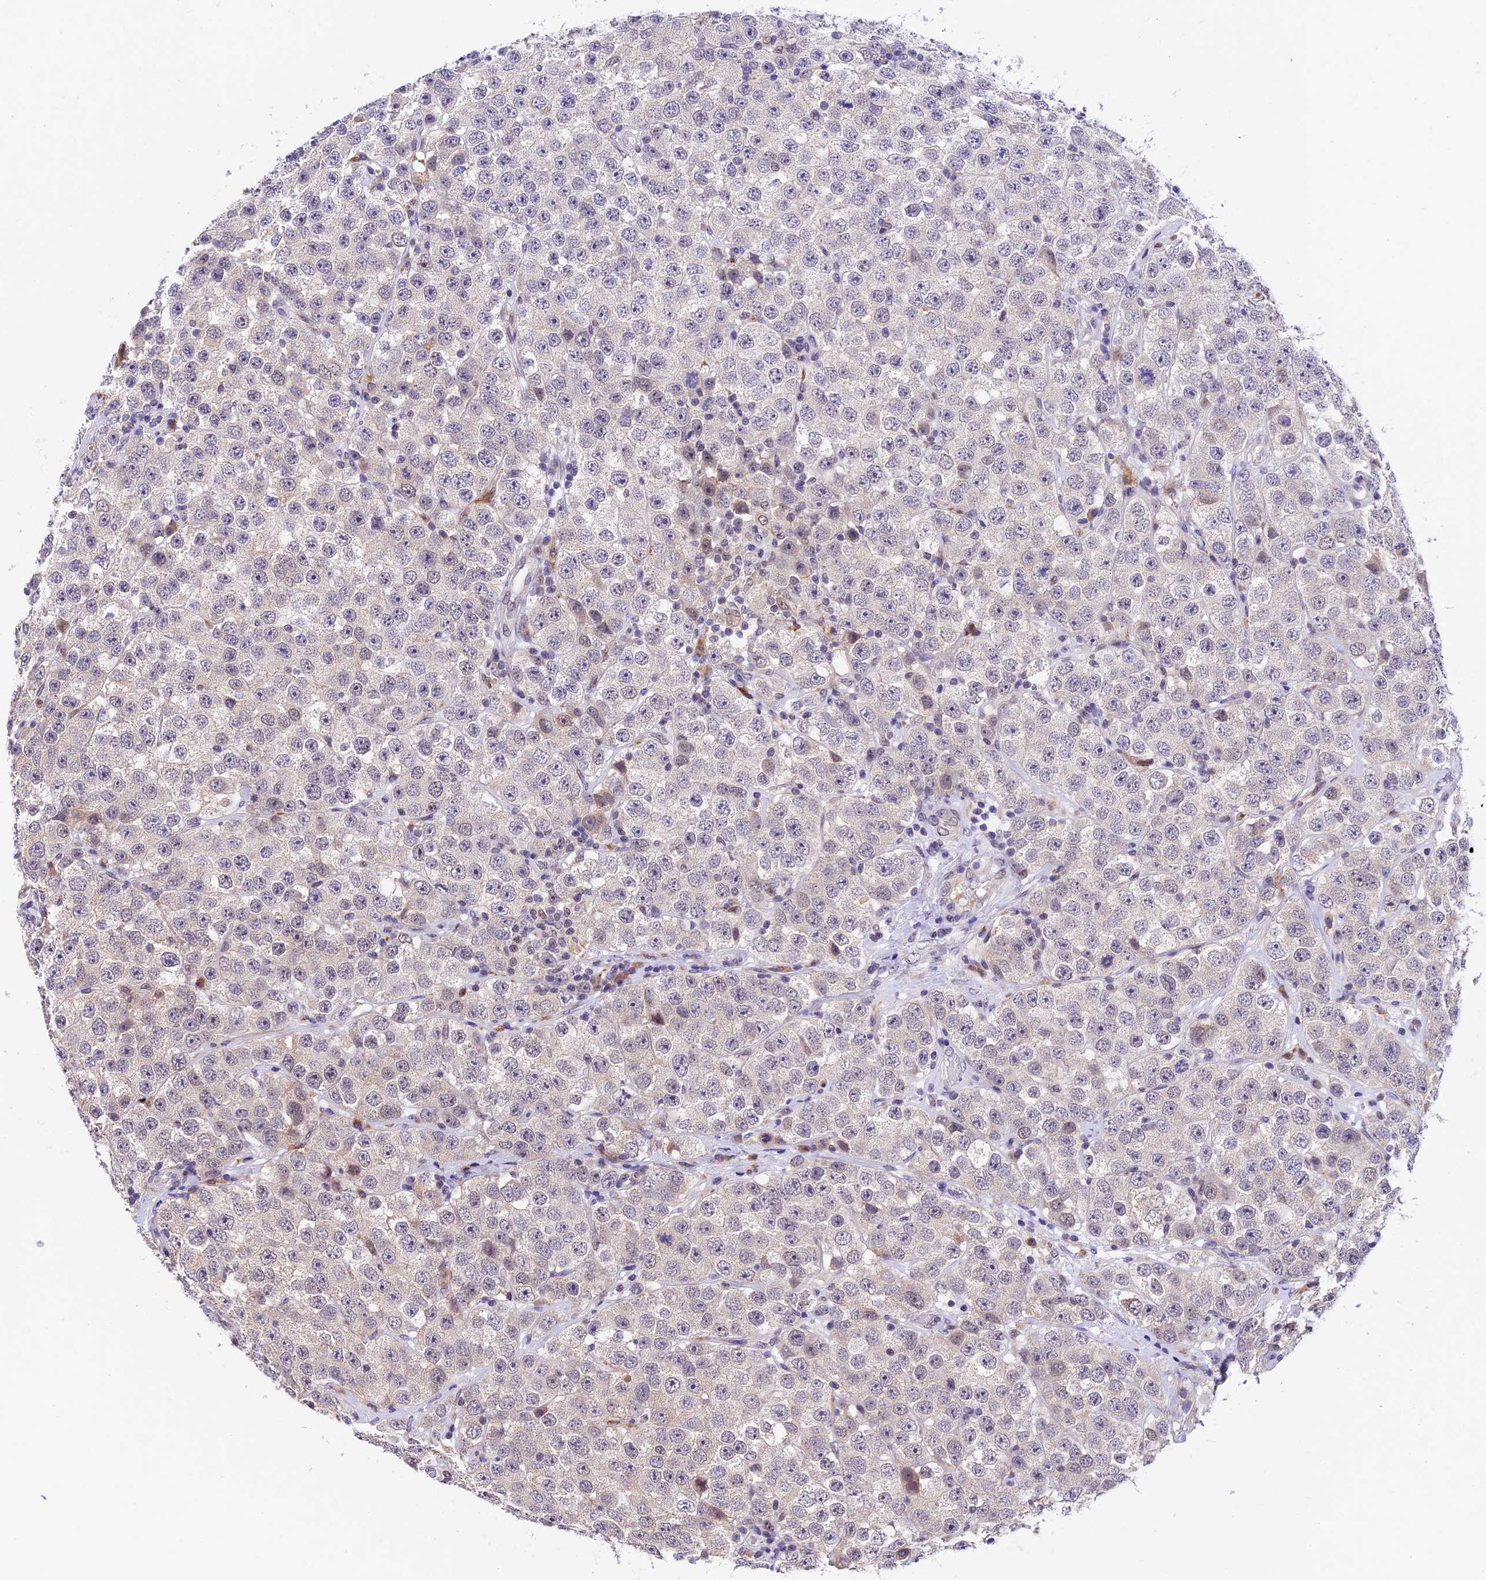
{"staining": {"intensity": "negative", "quantity": "none", "location": "none"}, "tissue": "testis cancer", "cell_type": "Tumor cells", "image_type": "cancer", "snomed": [{"axis": "morphology", "description": "Seminoma, NOS"}, {"axis": "topography", "description": "Testis"}], "caption": "An image of testis seminoma stained for a protein demonstrates no brown staining in tumor cells. Brightfield microscopy of immunohistochemistry (IHC) stained with DAB (brown) and hematoxylin (blue), captured at high magnification.", "gene": "FBXO45", "patient": {"sex": "male", "age": 28}}